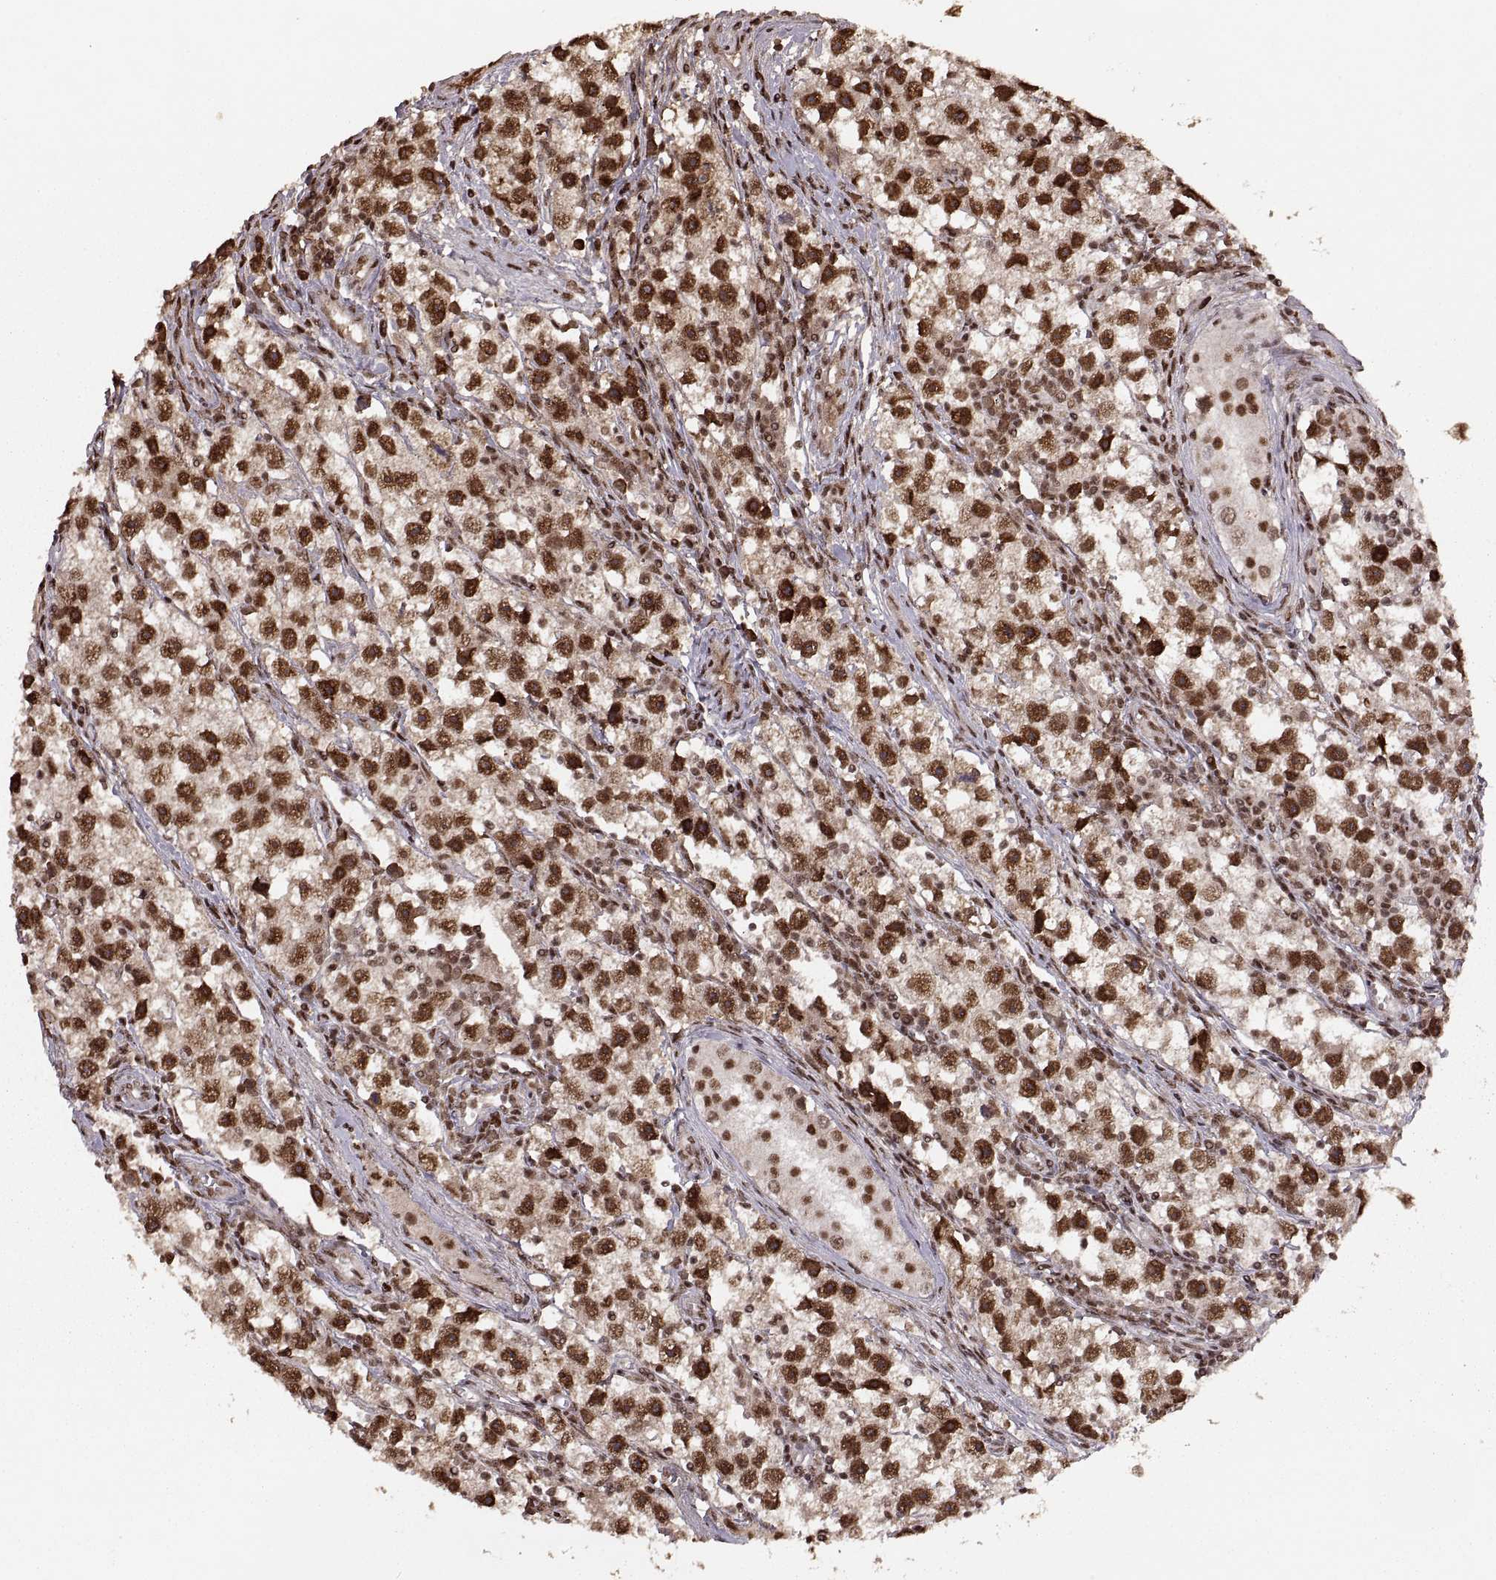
{"staining": {"intensity": "strong", "quantity": ">75%", "location": "cytoplasmic/membranous,nuclear"}, "tissue": "testis cancer", "cell_type": "Tumor cells", "image_type": "cancer", "snomed": [{"axis": "morphology", "description": "Seminoma, NOS"}, {"axis": "topography", "description": "Testis"}], "caption": "Human seminoma (testis) stained with a protein marker displays strong staining in tumor cells.", "gene": "RFT1", "patient": {"sex": "male", "age": 30}}